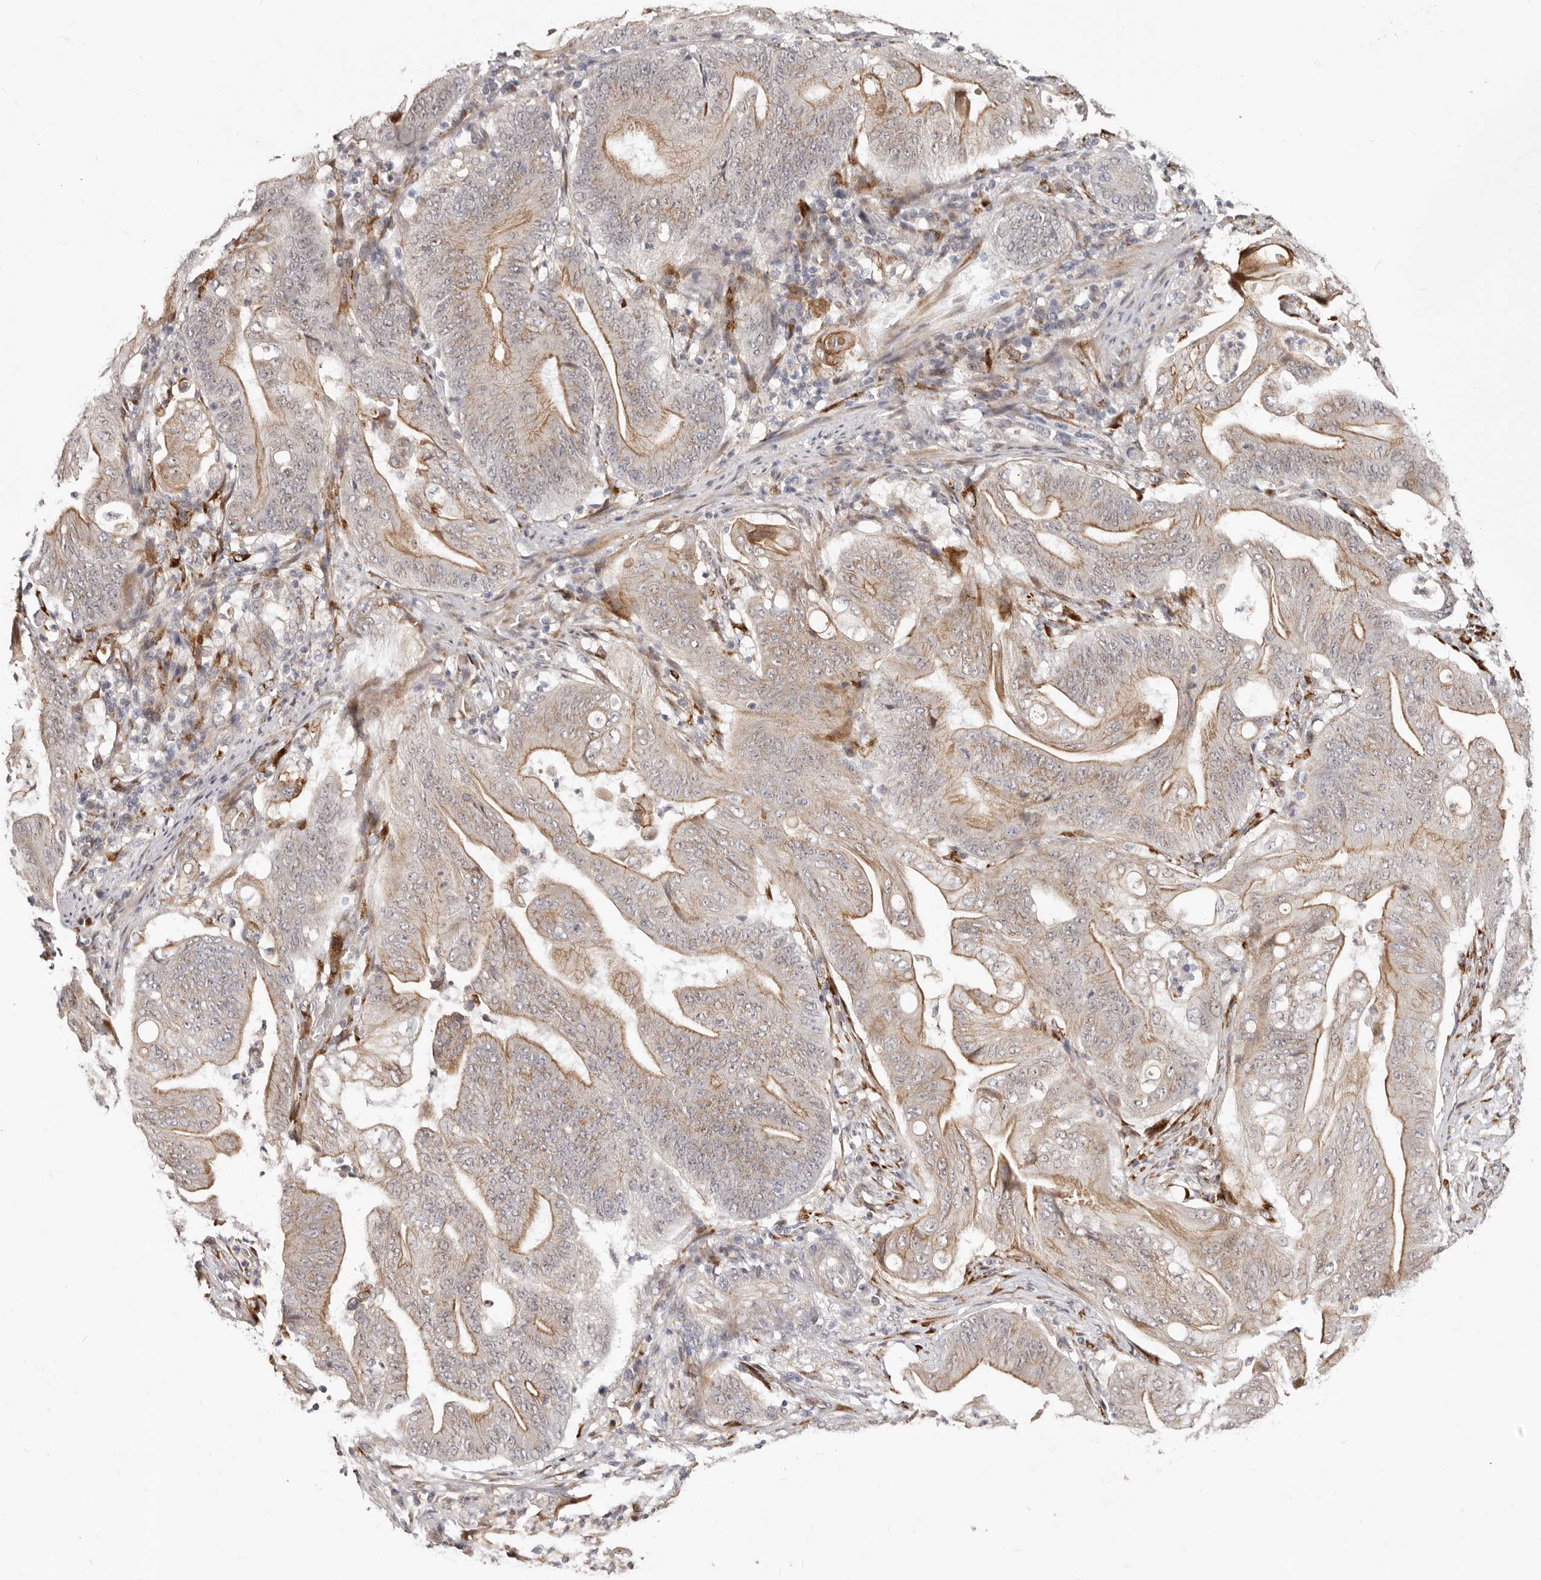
{"staining": {"intensity": "moderate", "quantity": "25%-75%", "location": "cytoplasmic/membranous"}, "tissue": "stomach cancer", "cell_type": "Tumor cells", "image_type": "cancer", "snomed": [{"axis": "morphology", "description": "Adenocarcinoma, NOS"}, {"axis": "topography", "description": "Stomach"}], "caption": "DAB immunohistochemical staining of stomach cancer (adenocarcinoma) displays moderate cytoplasmic/membranous protein positivity in approximately 25%-75% of tumor cells.", "gene": "SRCAP", "patient": {"sex": "female", "age": 73}}